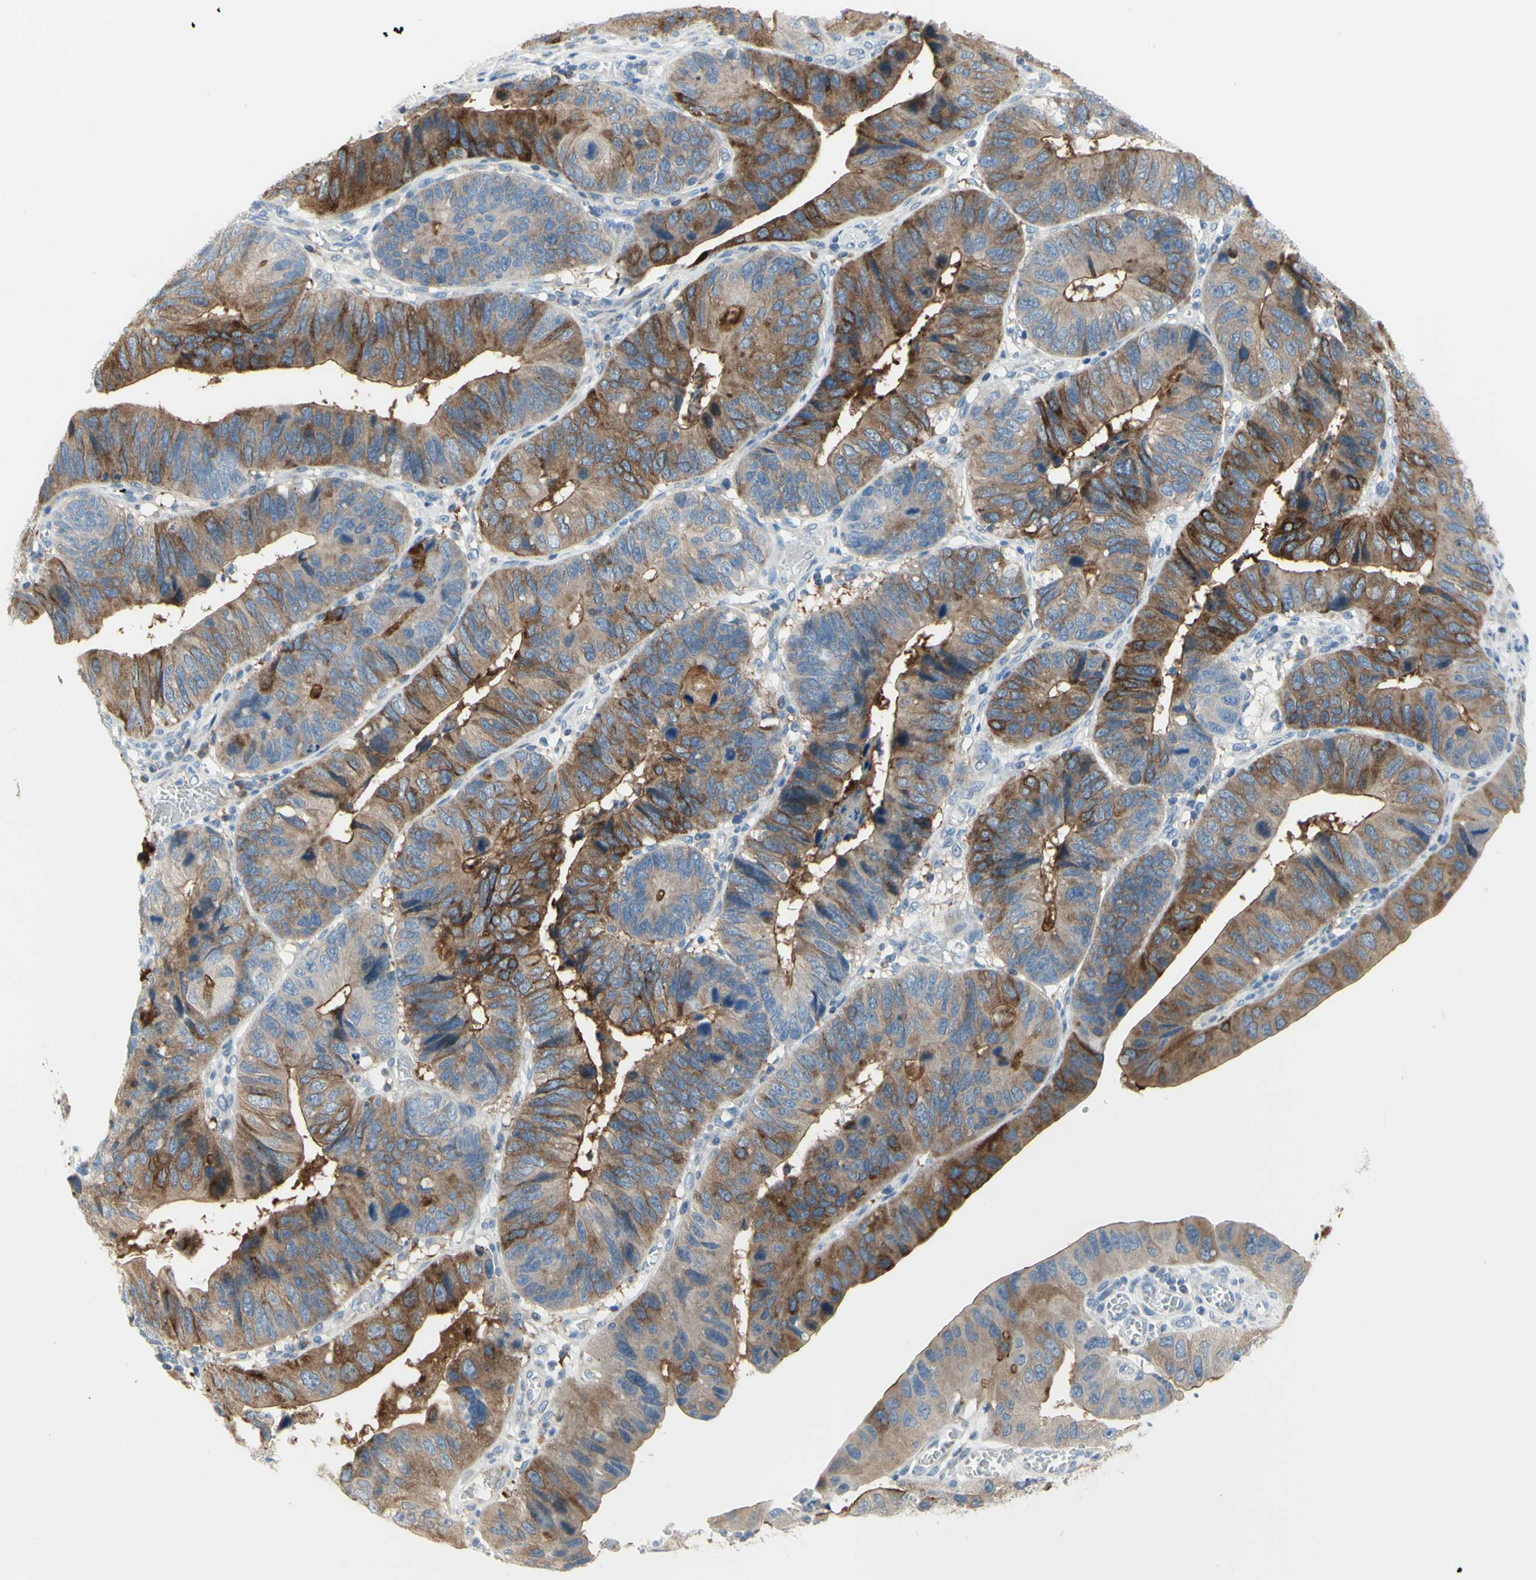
{"staining": {"intensity": "moderate", "quantity": ">75%", "location": "cytoplasmic/membranous"}, "tissue": "stomach cancer", "cell_type": "Tumor cells", "image_type": "cancer", "snomed": [{"axis": "morphology", "description": "Adenocarcinoma, NOS"}, {"axis": "topography", "description": "Stomach"}], "caption": "Moderate cytoplasmic/membranous positivity for a protein is present in about >75% of tumor cells of stomach adenocarcinoma using IHC.", "gene": "MUC1", "patient": {"sex": "male", "age": 59}}